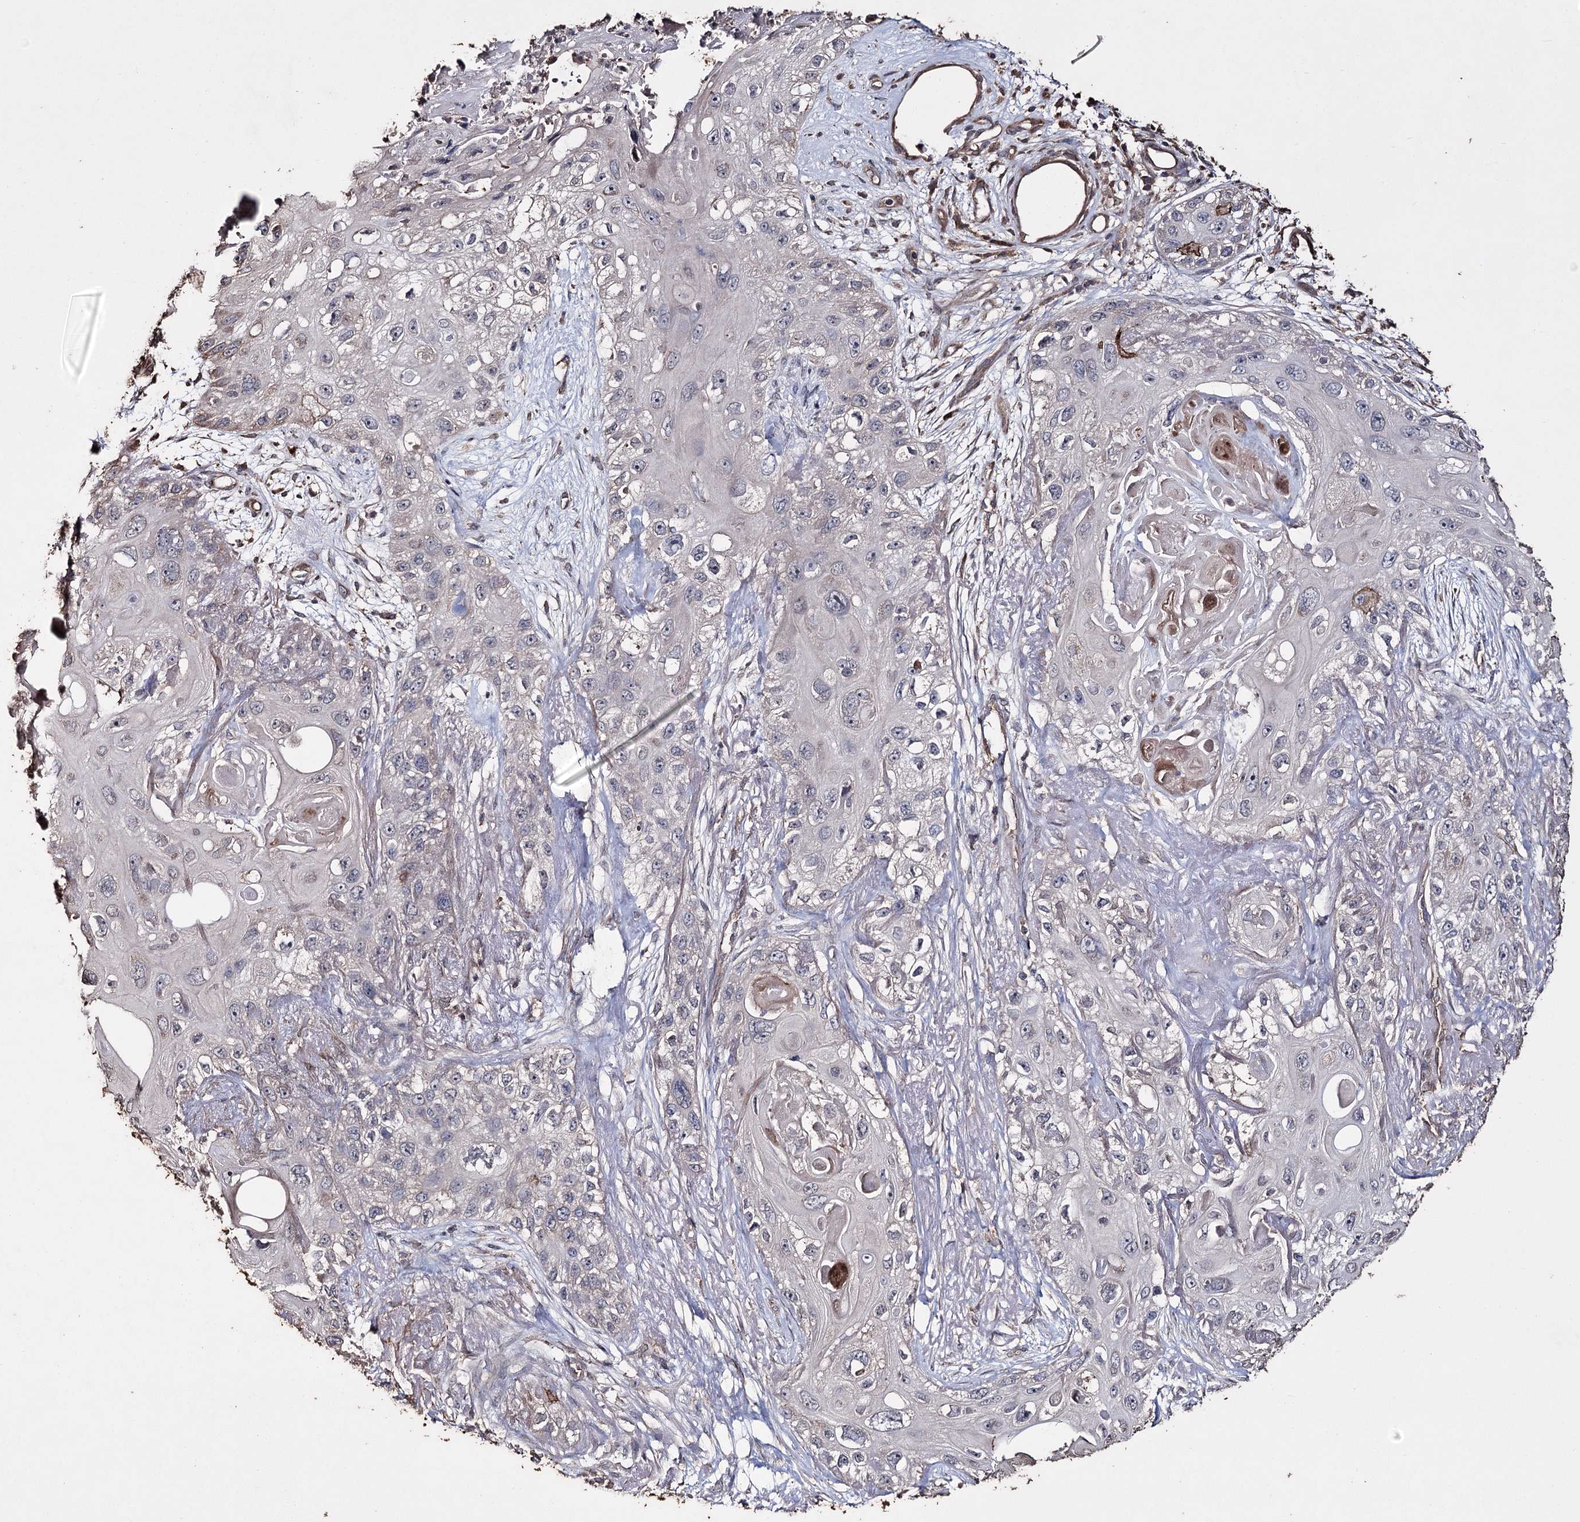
{"staining": {"intensity": "moderate", "quantity": "<25%", "location": "cytoplasmic/membranous"}, "tissue": "skin cancer", "cell_type": "Tumor cells", "image_type": "cancer", "snomed": [{"axis": "morphology", "description": "Normal tissue, NOS"}, {"axis": "morphology", "description": "Squamous cell carcinoma, NOS"}, {"axis": "topography", "description": "Skin"}], "caption": "Immunohistochemical staining of skin cancer displays low levels of moderate cytoplasmic/membranous protein positivity in approximately <25% of tumor cells.", "gene": "ZNF662", "patient": {"sex": "male", "age": 72}}